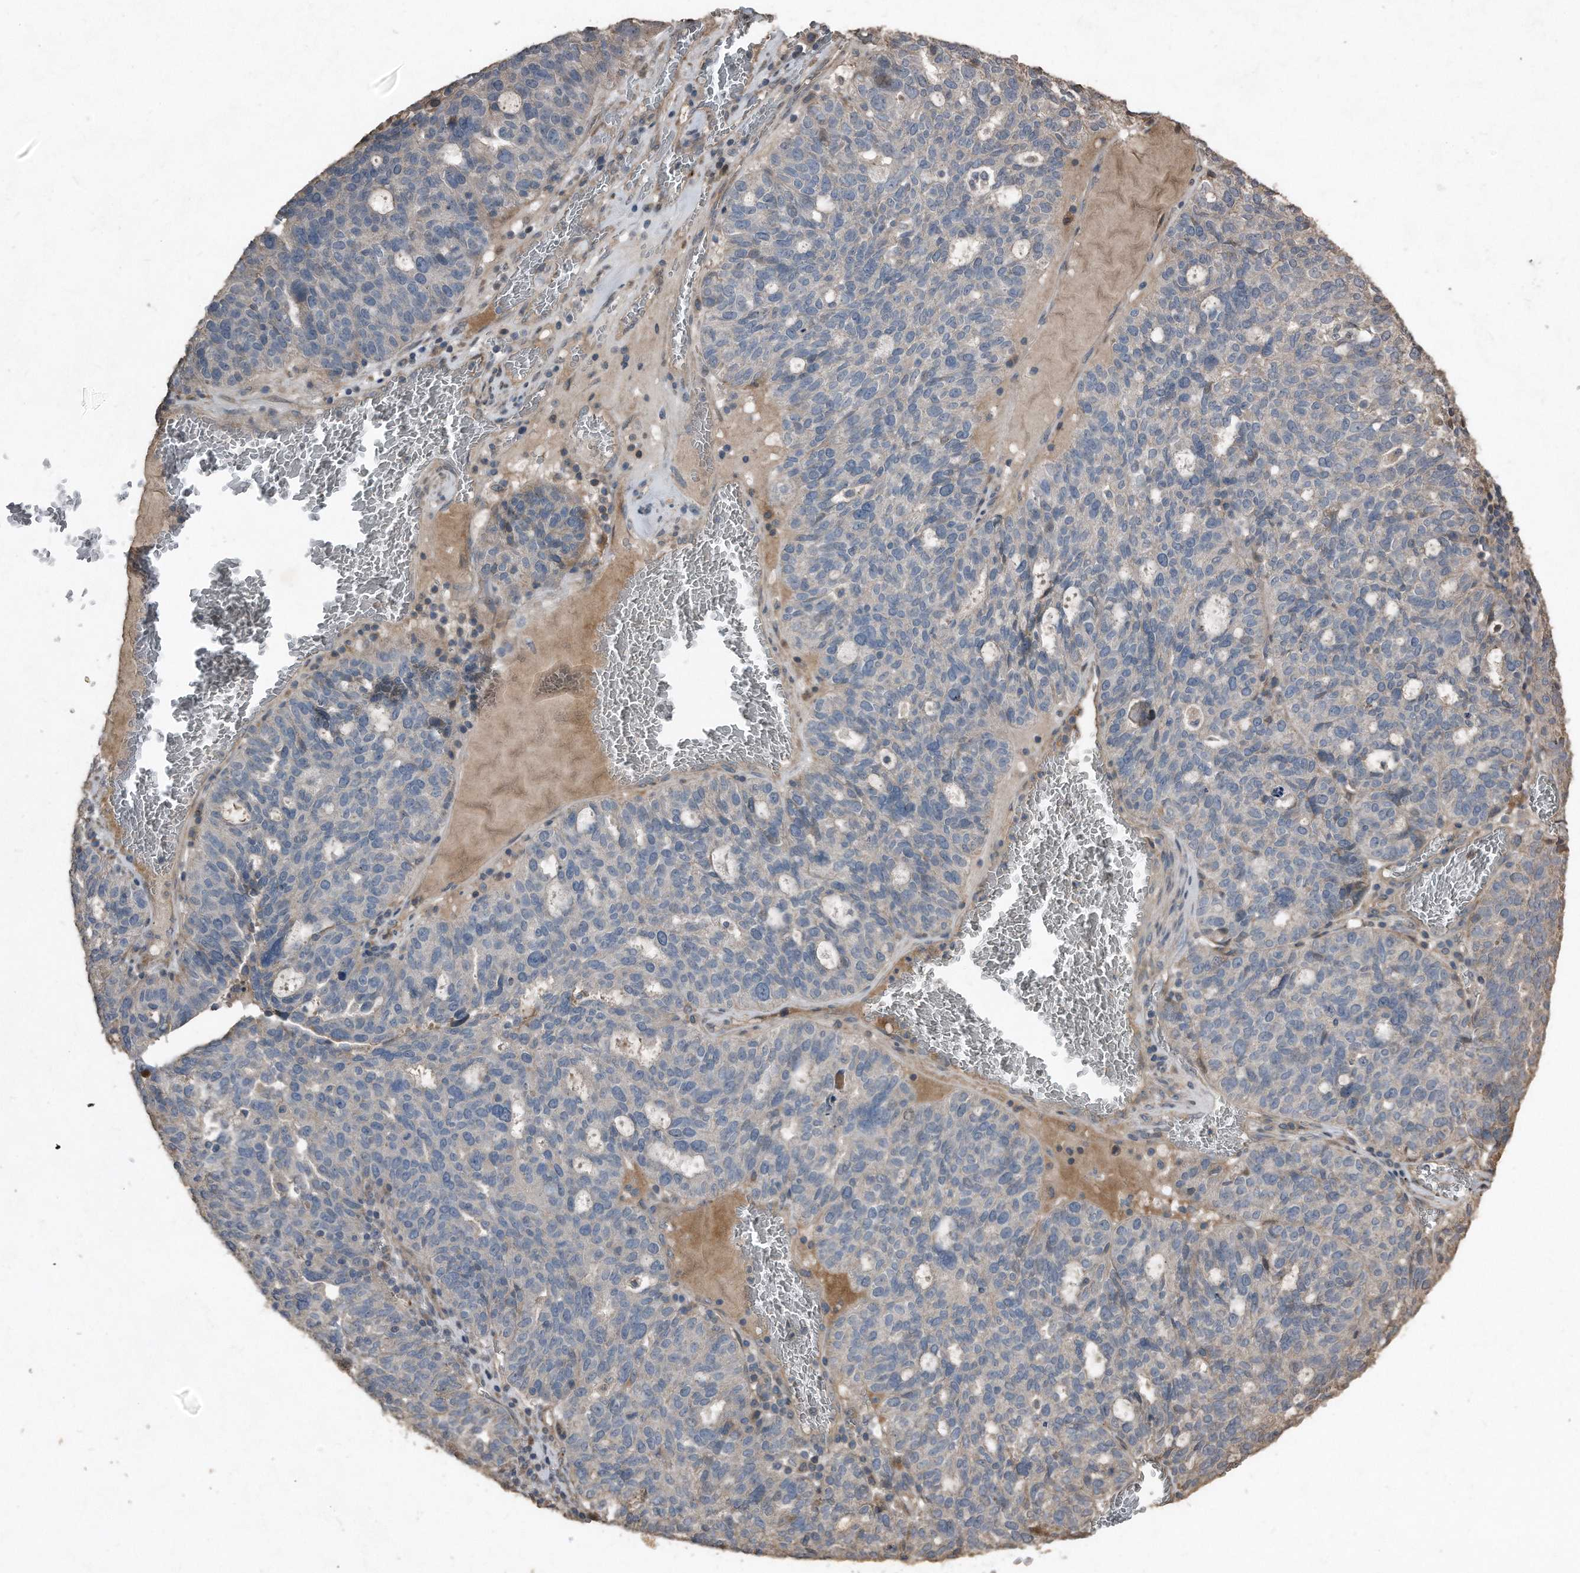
{"staining": {"intensity": "negative", "quantity": "none", "location": "none"}, "tissue": "ovarian cancer", "cell_type": "Tumor cells", "image_type": "cancer", "snomed": [{"axis": "morphology", "description": "Cystadenocarcinoma, serous, NOS"}, {"axis": "topography", "description": "Ovary"}], "caption": "A high-resolution histopathology image shows immunohistochemistry staining of ovarian cancer (serous cystadenocarcinoma), which exhibits no significant positivity in tumor cells.", "gene": "ANKRD10", "patient": {"sex": "female", "age": 59}}